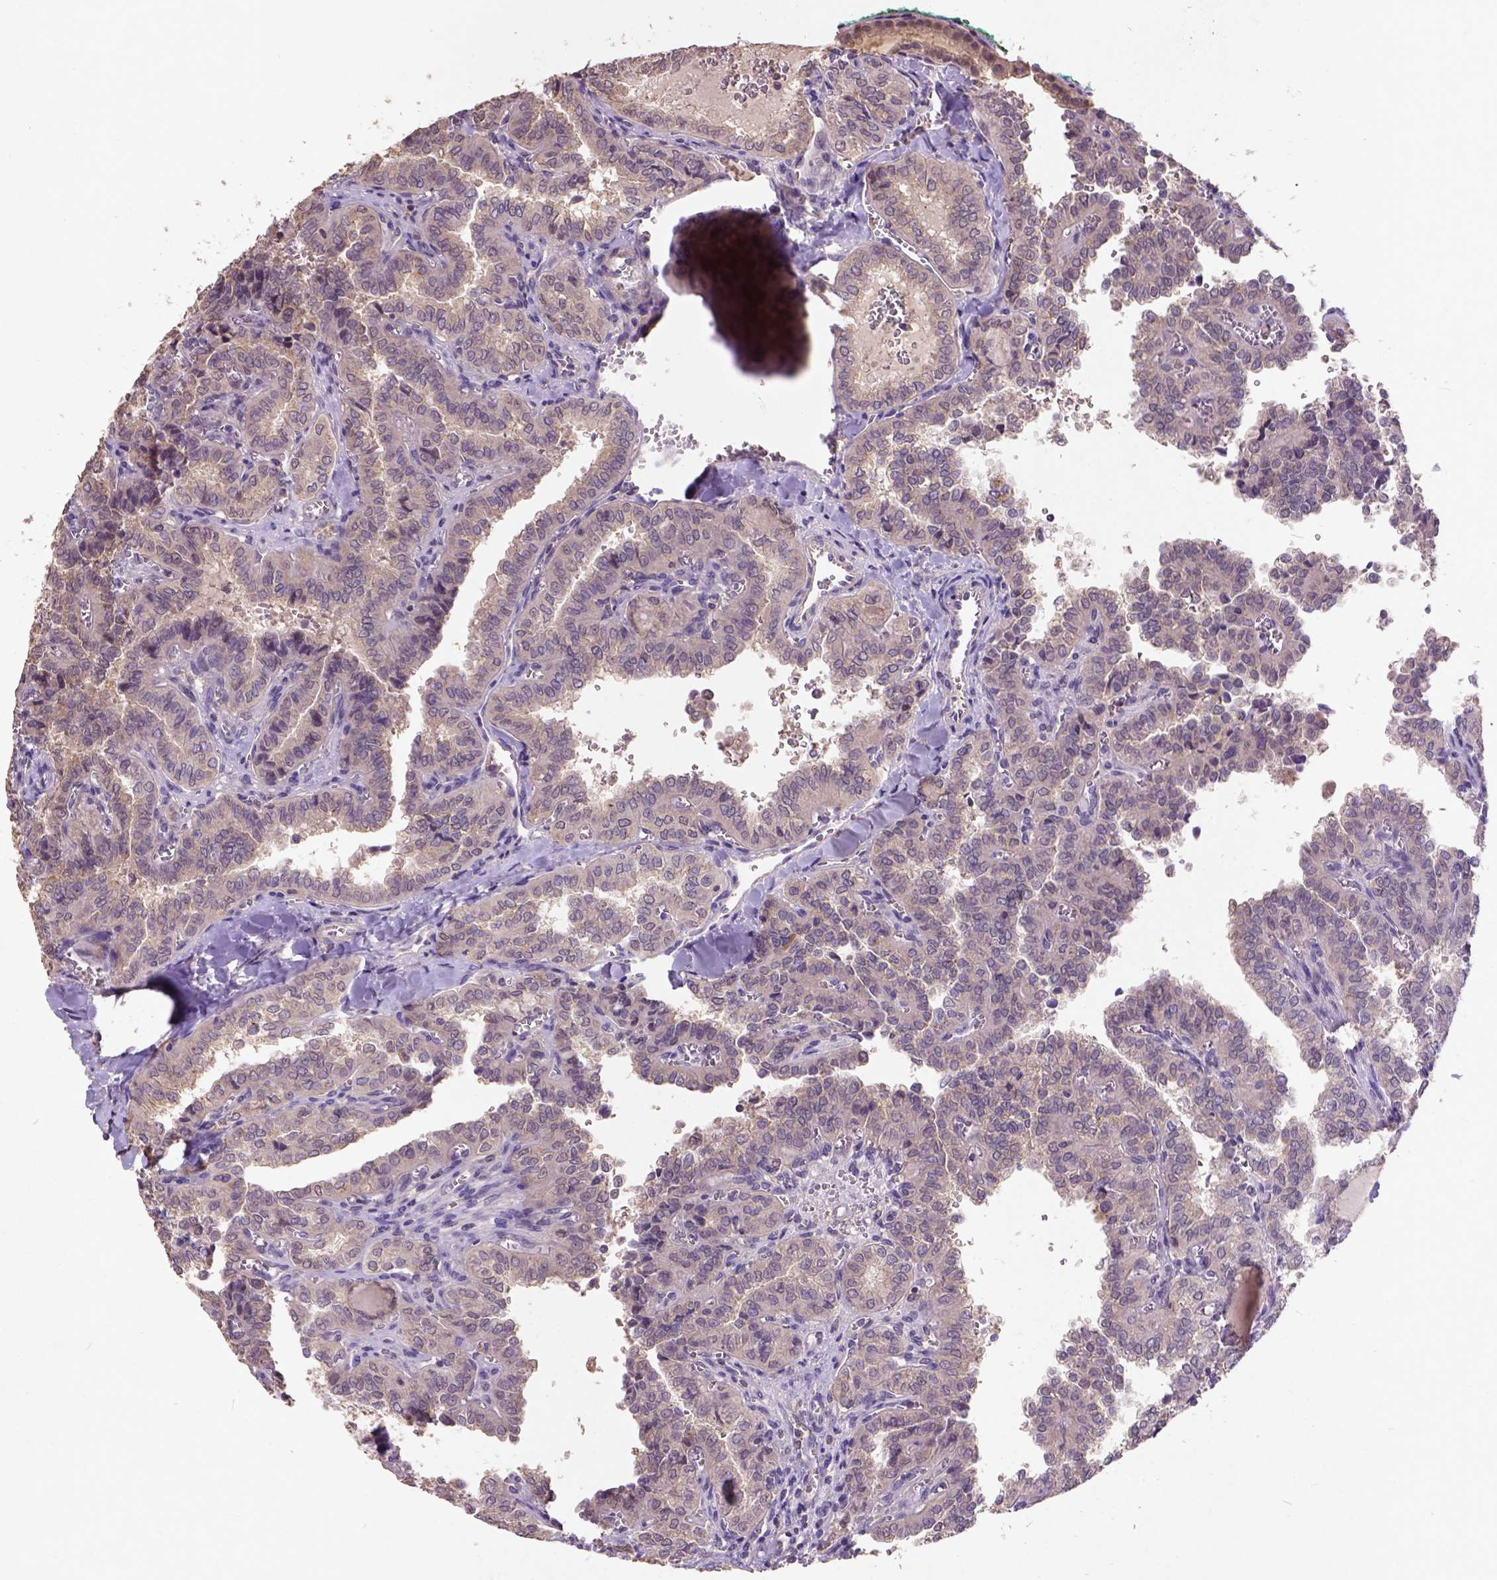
{"staining": {"intensity": "weak", "quantity": "25%-75%", "location": "cytoplasmic/membranous"}, "tissue": "thyroid cancer", "cell_type": "Tumor cells", "image_type": "cancer", "snomed": [{"axis": "morphology", "description": "Papillary adenocarcinoma, NOS"}, {"axis": "topography", "description": "Thyroid gland"}], "caption": "An image of papillary adenocarcinoma (thyroid) stained for a protein displays weak cytoplasmic/membranous brown staining in tumor cells.", "gene": "KBTBD8", "patient": {"sex": "female", "age": 41}}